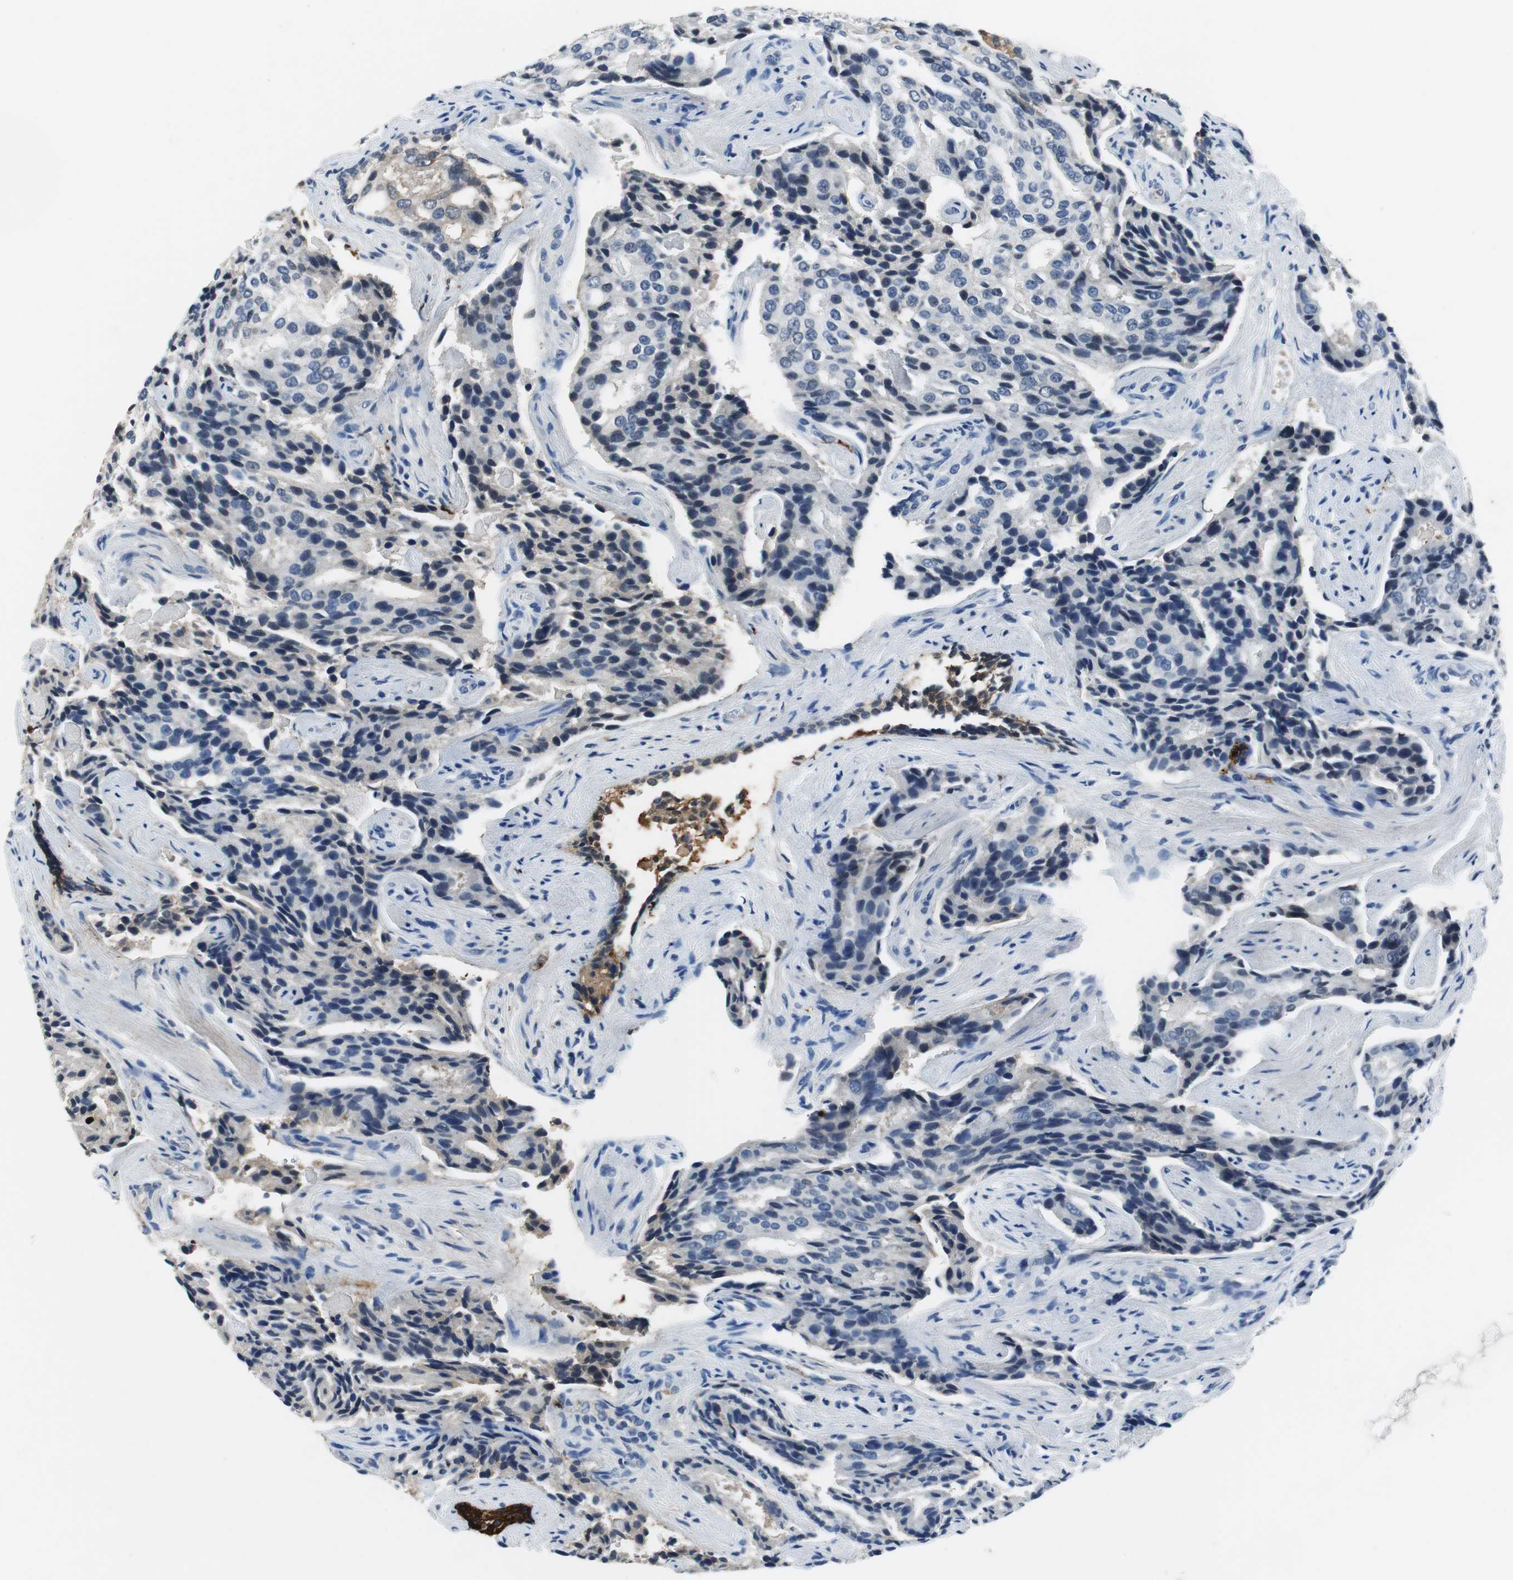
{"staining": {"intensity": "negative", "quantity": "none", "location": "none"}, "tissue": "prostate cancer", "cell_type": "Tumor cells", "image_type": "cancer", "snomed": [{"axis": "morphology", "description": "Adenocarcinoma, High grade"}, {"axis": "topography", "description": "Prostate"}], "caption": "A high-resolution photomicrograph shows immunohistochemistry (IHC) staining of prostate adenocarcinoma (high-grade), which reveals no significant staining in tumor cells. (Immunohistochemistry (ihc), brightfield microscopy, high magnification).", "gene": "ORM1", "patient": {"sex": "male", "age": 58}}